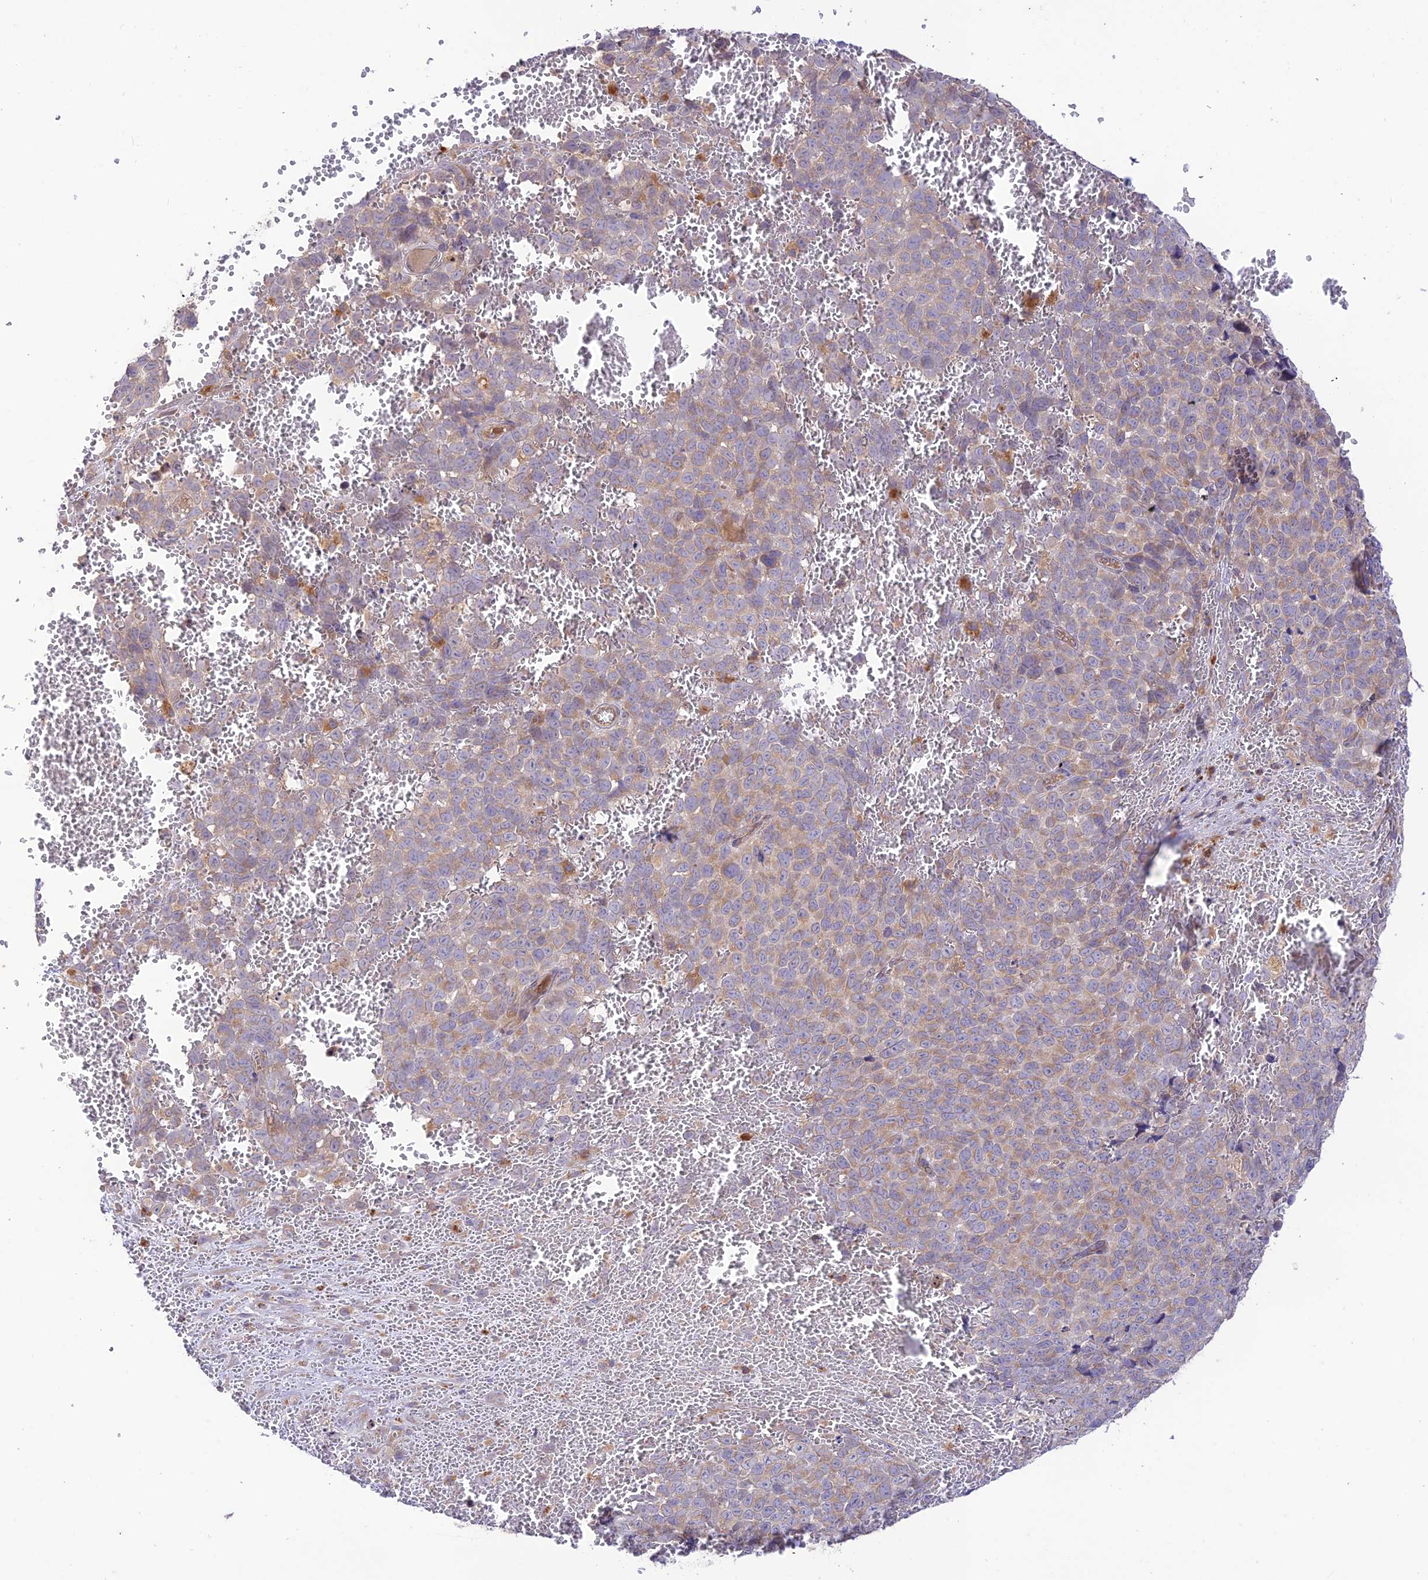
{"staining": {"intensity": "weak", "quantity": "<25%", "location": "cytoplasmic/membranous"}, "tissue": "melanoma", "cell_type": "Tumor cells", "image_type": "cancer", "snomed": [{"axis": "morphology", "description": "Malignant melanoma, NOS"}, {"axis": "topography", "description": "Nose, NOS"}], "caption": "High power microscopy image of an IHC histopathology image of malignant melanoma, revealing no significant expression in tumor cells.", "gene": "TMEM259", "patient": {"sex": "female", "age": 48}}